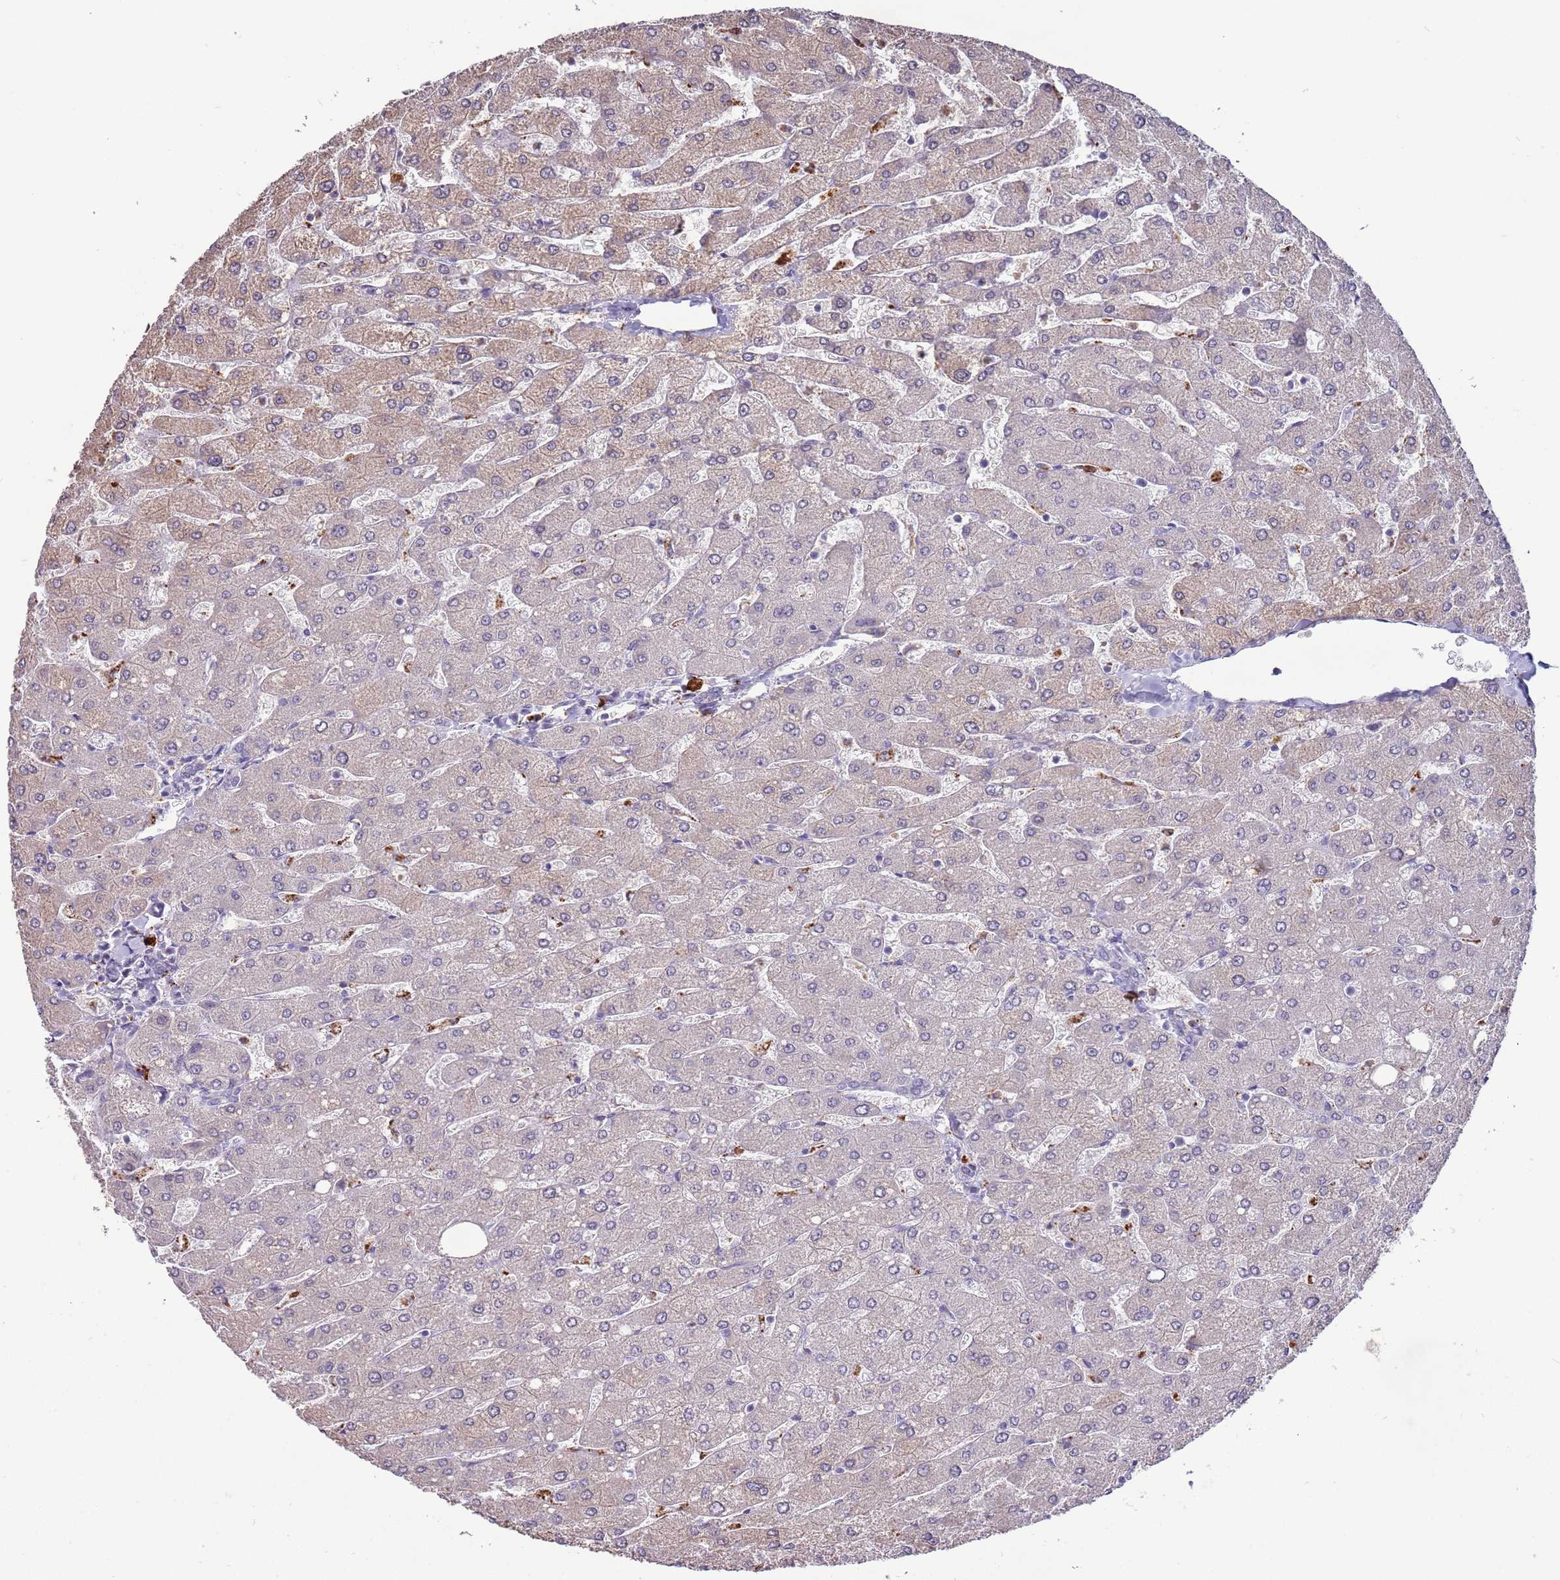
{"staining": {"intensity": "negative", "quantity": "none", "location": "none"}, "tissue": "liver", "cell_type": "Cholangiocytes", "image_type": "normal", "snomed": [{"axis": "morphology", "description": "Normal tissue, NOS"}, {"axis": "topography", "description": "Liver"}], "caption": "IHC micrograph of unremarkable liver: liver stained with DAB (3,3'-diaminobenzidine) displays no significant protein expression in cholangiocytes.", "gene": "P2RY13", "patient": {"sex": "male", "age": 55}}